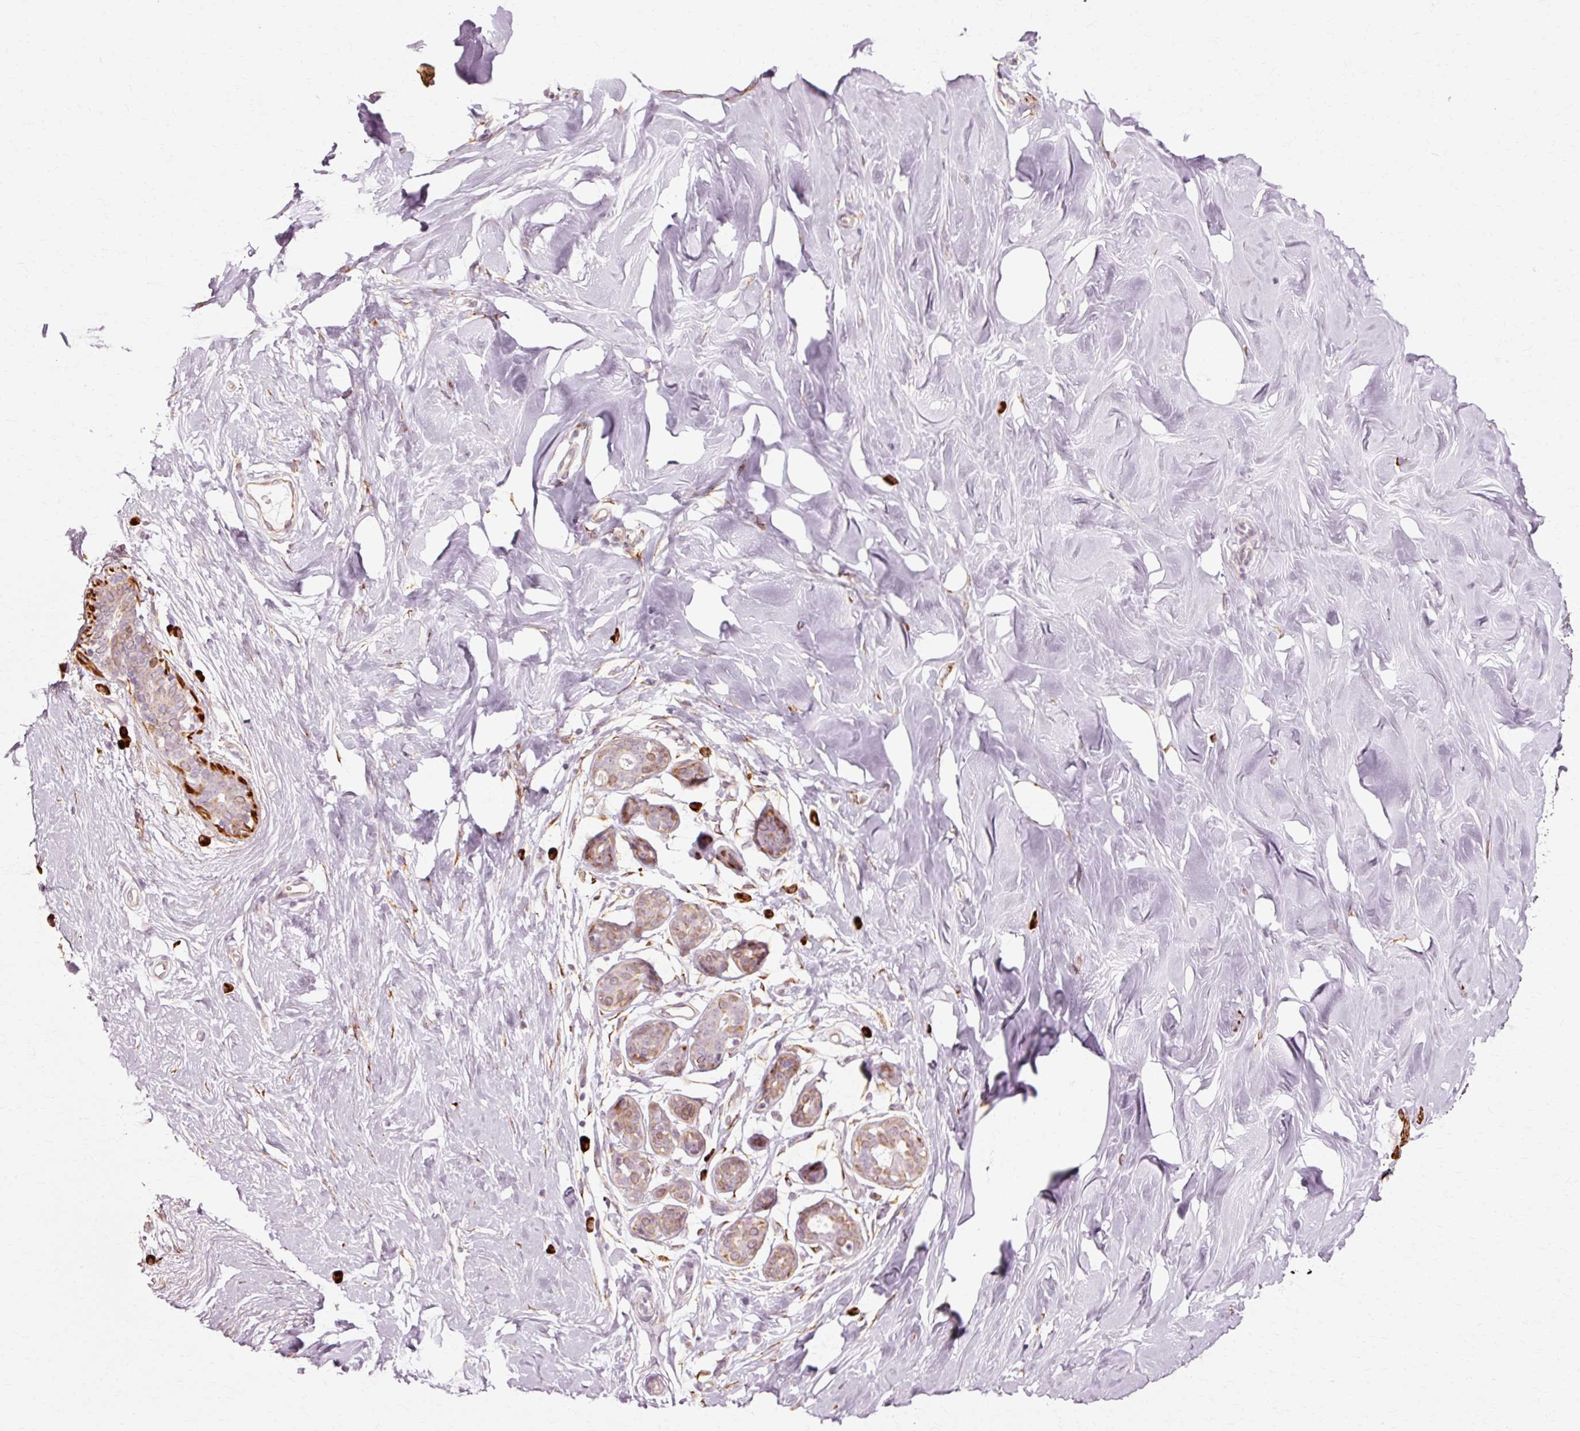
{"staining": {"intensity": "negative", "quantity": "none", "location": "none"}, "tissue": "breast", "cell_type": "Adipocytes", "image_type": "normal", "snomed": [{"axis": "morphology", "description": "Normal tissue, NOS"}, {"axis": "topography", "description": "Breast"}], "caption": "High magnification brightfield microscopy of unremarkable breast stained with DAB (brown) and counterstained with hematoxylin (blue): adipocytes show no significant positivity.", "gene": "RANBP2", "patient": {"sex": "female", "age": 27}}